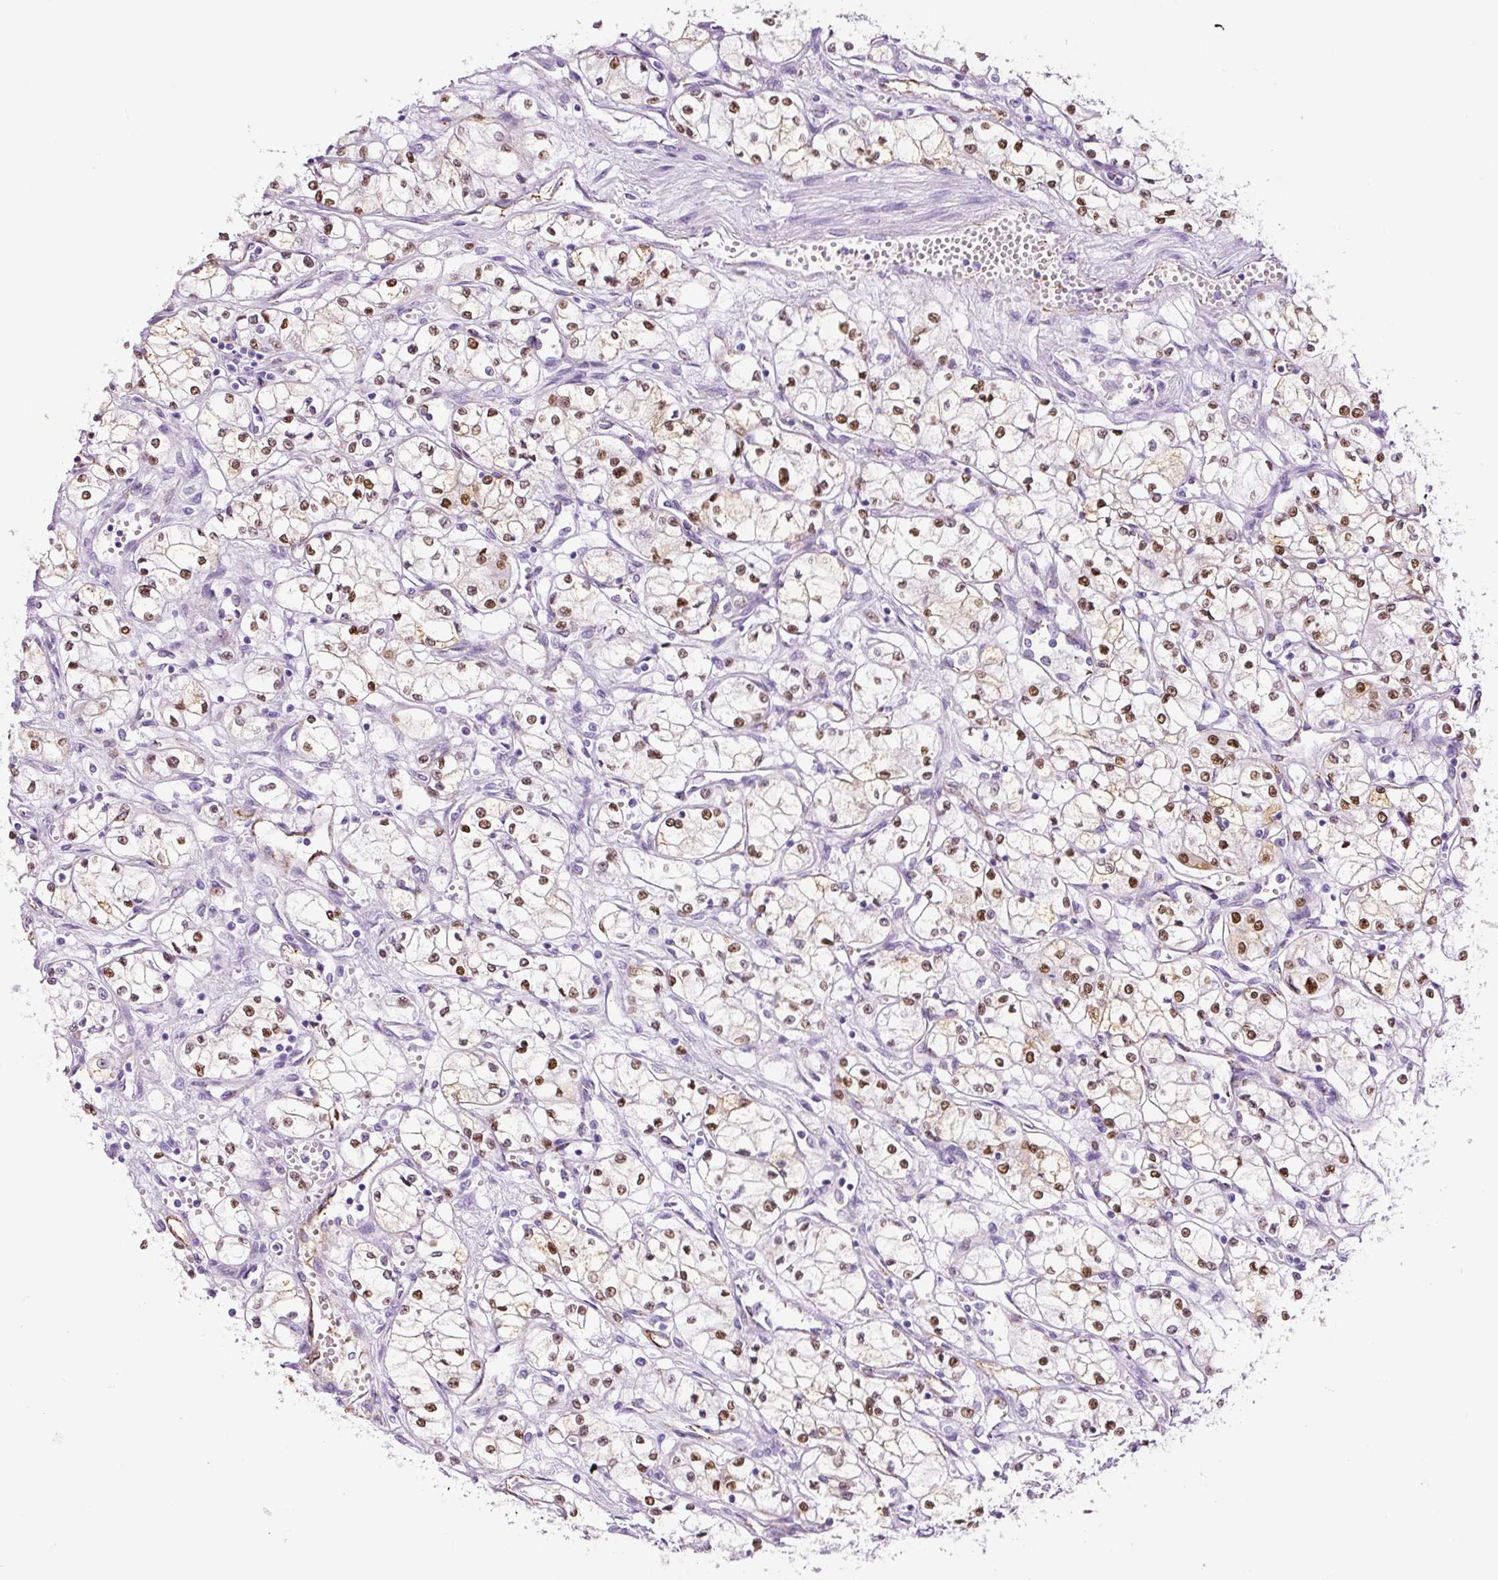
{"staining": {"intensity": "moderate", "quantity": ">75%", "location": "nuclear"}, "tissue": "renal cancer", "cell_type": "Tumor cells", "image_type": "cancer", "snomed": [{"axis": "morphology", "description": "Normal tissue, NOS"}, {"axis": "morphology", "description": "Adenocarcinoma, NOS"}, {"axis": "topography", "description": "Kidney"}], "caption": "Immunohistochemistry of renal cancer (adenocarcinoma) displays medium levels of moderate nuclear positivity in about >75% of tumor cells. Nuclei are stained in blue.", "gene": "ADSS1", "patient": {"sex": "male", "age": 59}}